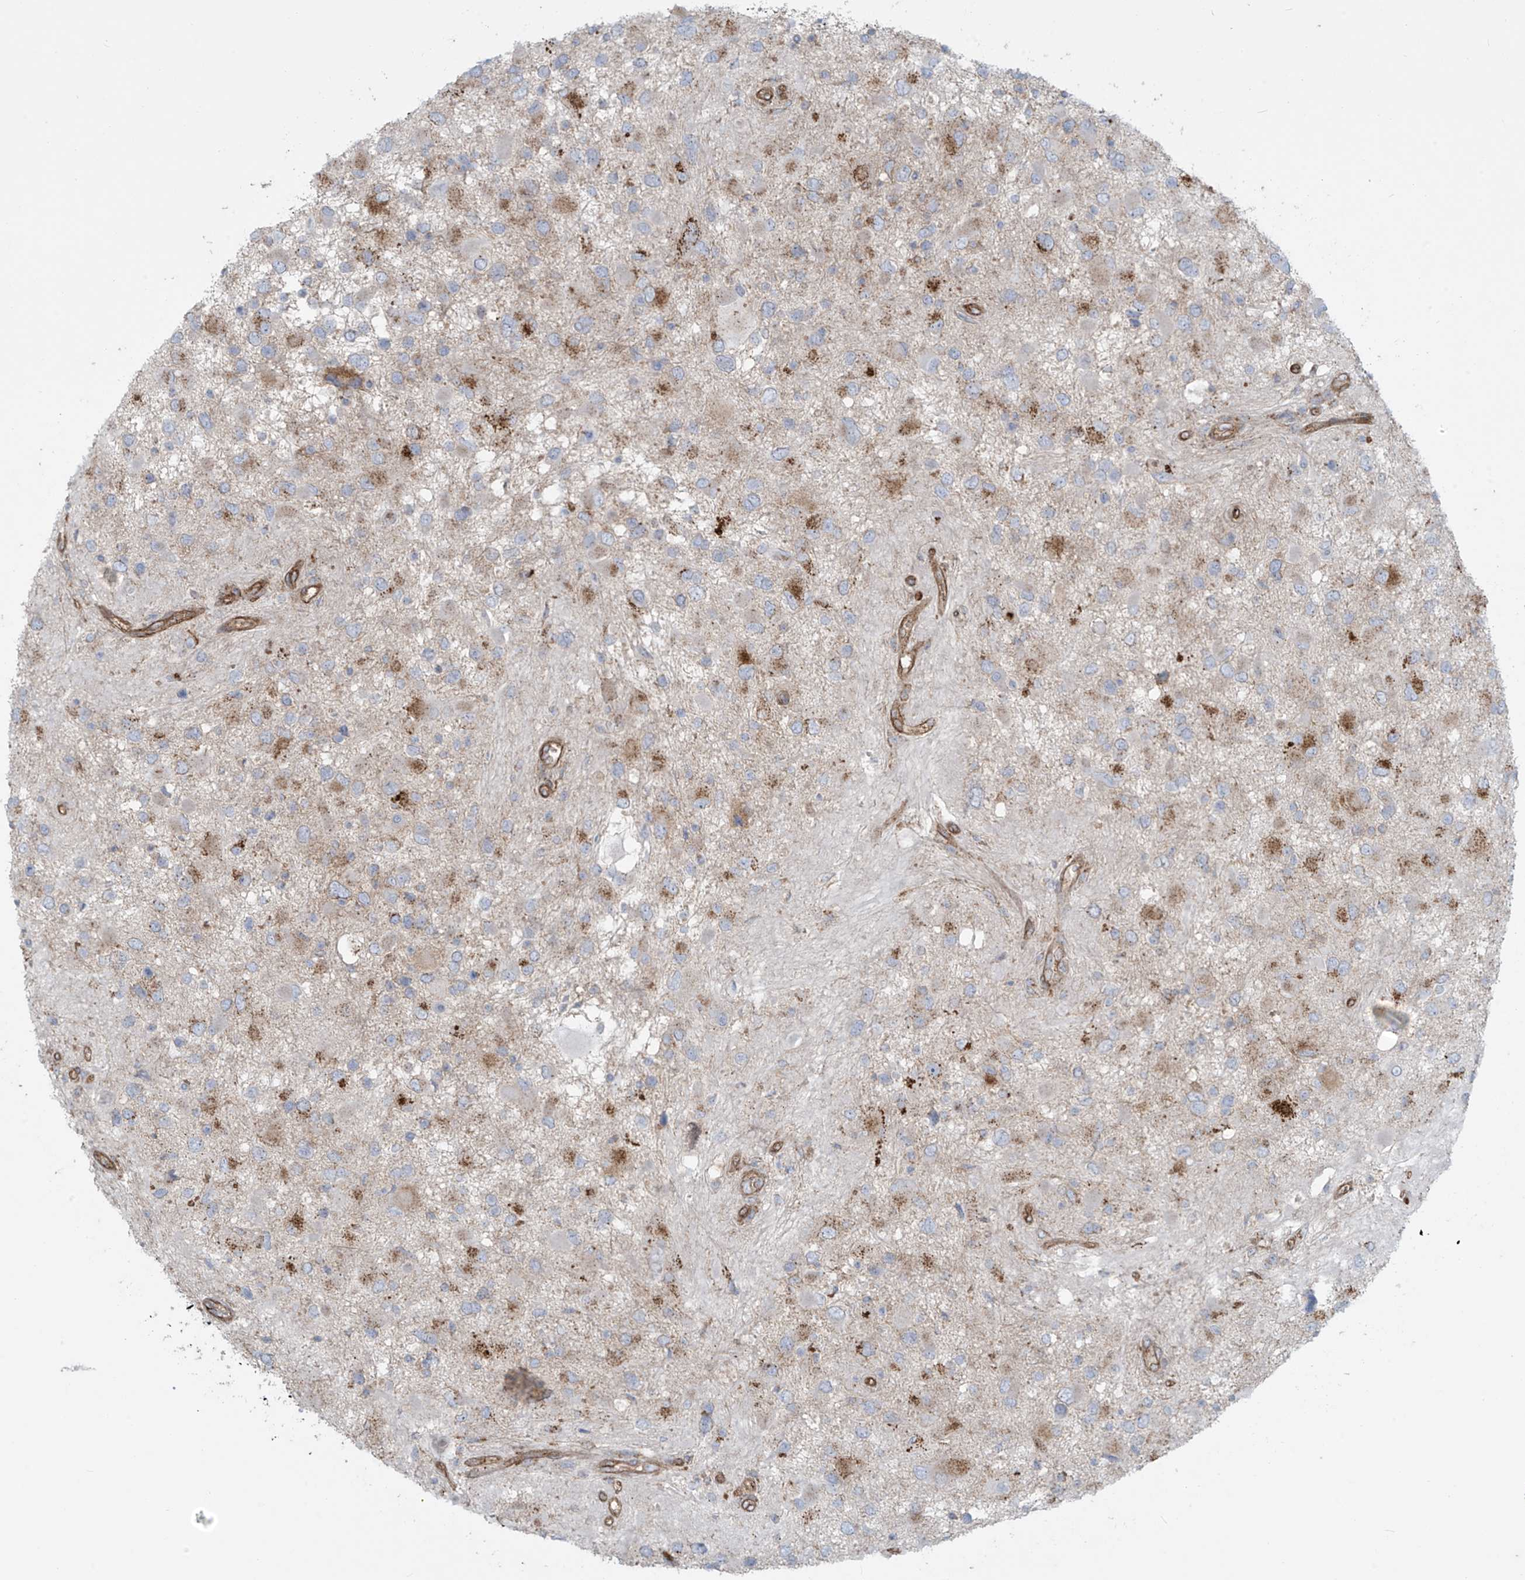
{"staining": {"intensity": "moderate", "quantity": "<25%", "location": "cytoplasmic/membranous"}, "tissue": "glioma", "cell_type": "Tumor cells", "image_type": "cancer", "snomed": [{"axis": "morphology", "description": "Glioma, malignant, High grade"}, {"axis": "topography", "description": "Brain"}], "caption": "A brown stain highlights moderate cytoplasmic/membranous expression of a protein in malignant high-grade glioma tumor cells. (Brightfield microscopy of DAB IHC at high magnification).", "gene": "LZTS3", "patient": {"sex": "male", "age": 53}}